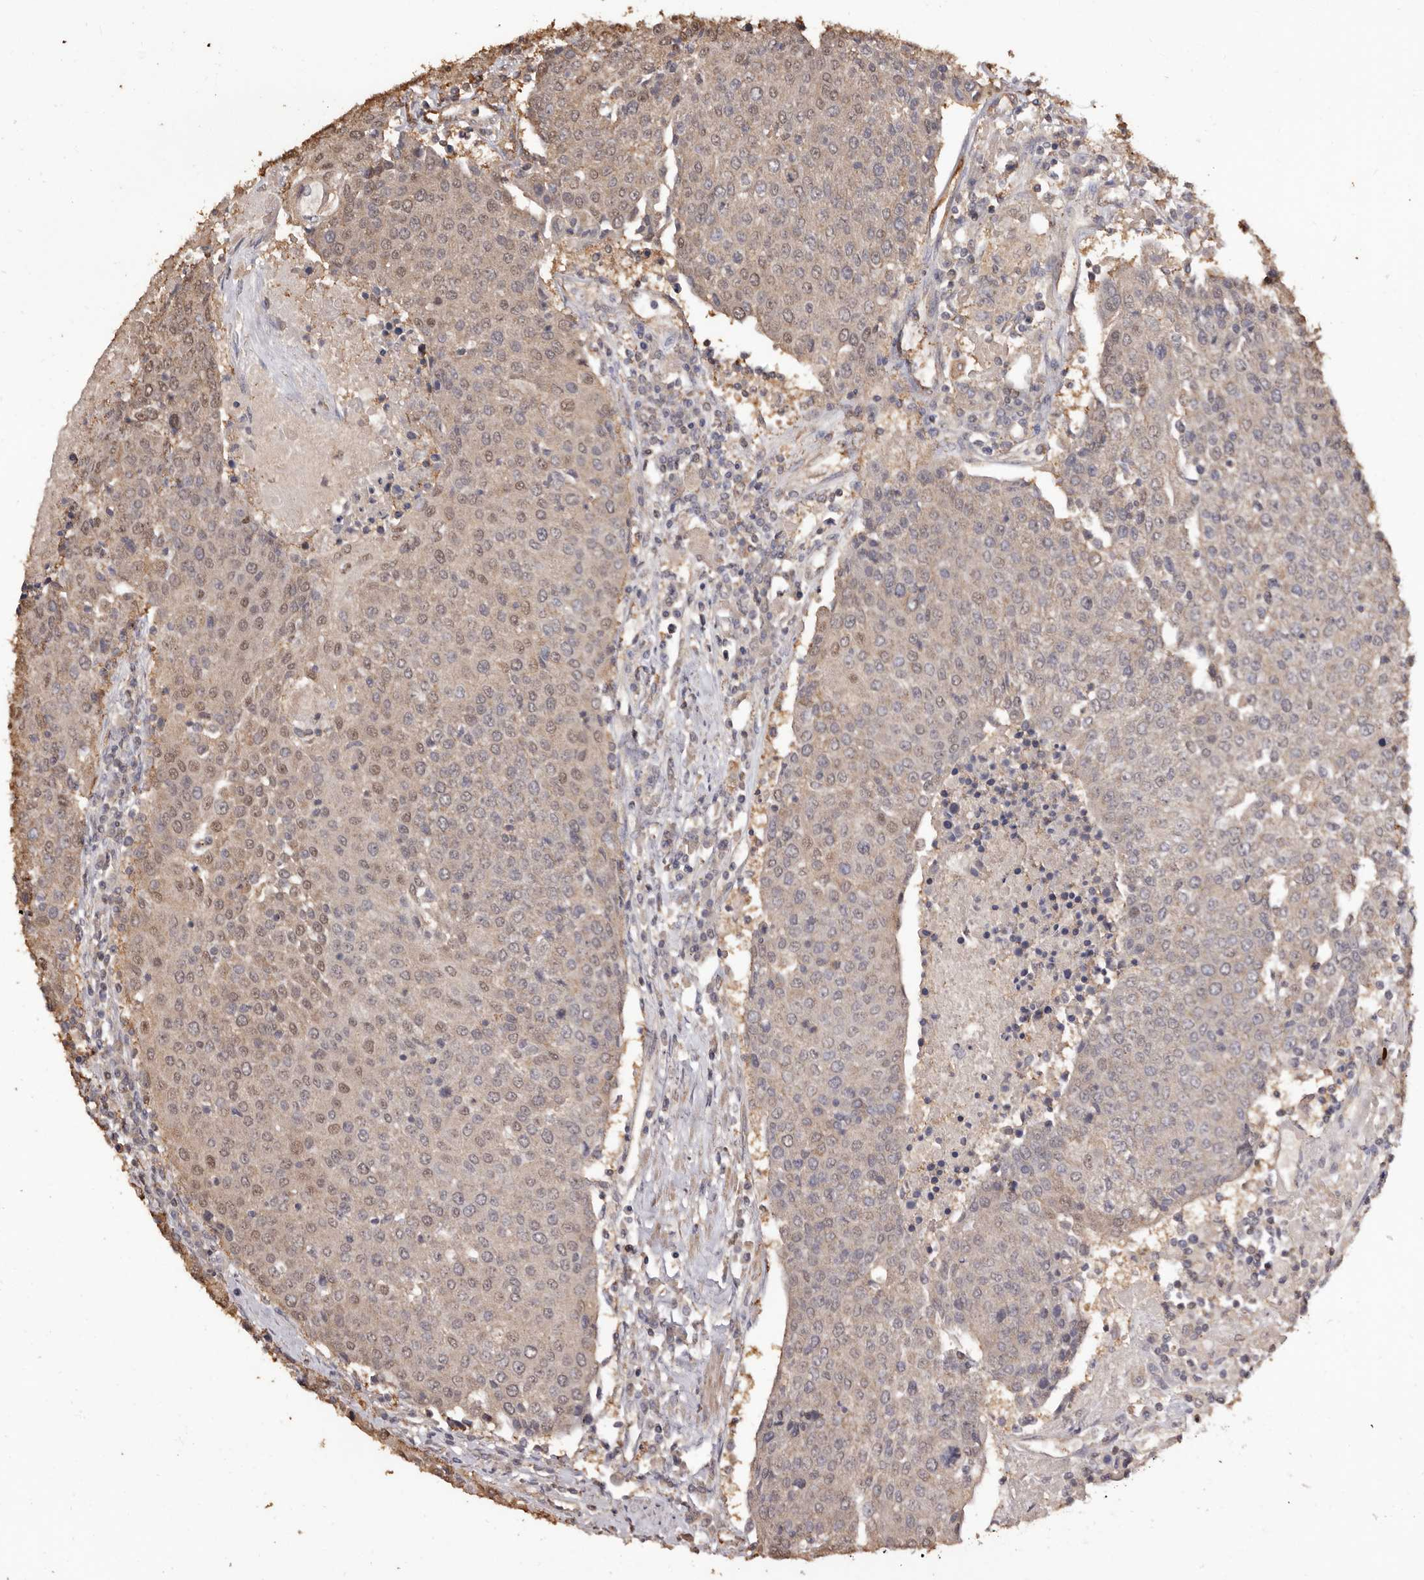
{"staining": {"intensity": "weak", "quantity": "<25%", "location": "cytoplasmic/membranous,nuclear"}, "tissue": "urothelial cancer", "cell_type": "Tumor cells", "image_type": "cancer", "snomed": [{"axis": "morphology", "description": "Urothelial carcinoma, High grade"}, {"axis": "topography", "description": "Urinary bladder"}], "caption": "Human high-grade urothelial carcinoma stained for a protein using immunohistochemistry (IHC) demonstrates no expression in tumor cells.", "gene": "INAVA", "patient": {"sex": "female", "age": 85}}